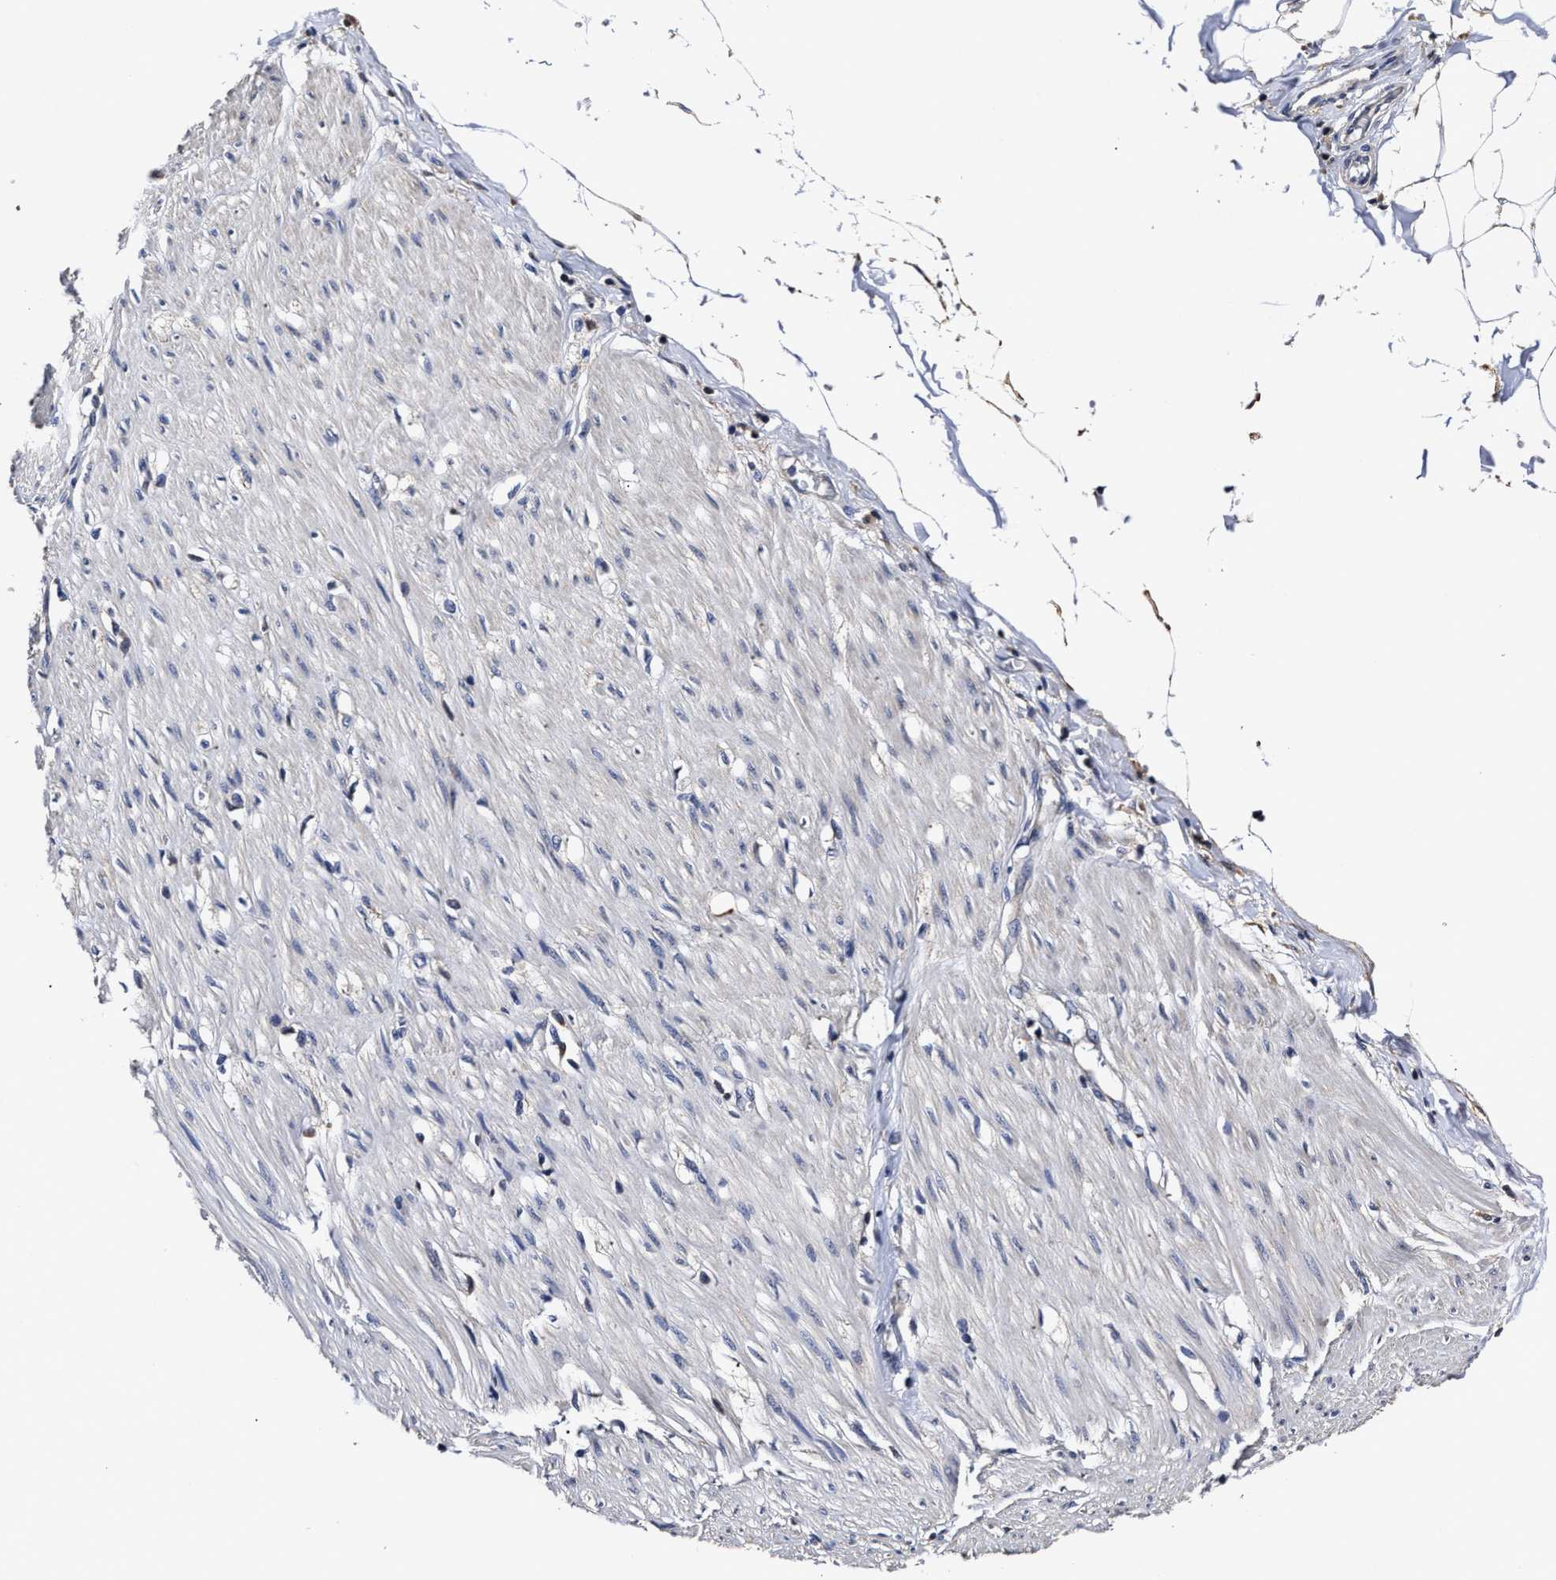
{"staining": {"intensity": "weak", "quantity": "25%-75%", "location": "cytoplasmic/membranous,nuclear"}, "tissue": "adipose tissue", "cell_type": "Adipocytes", "image_type": "normal", "snomed": [{"axis": "morphology", "description": "Normal tissue, NOS"}, {"axis": "morphology", "description": "Adenocarcinoma, NOS"}, {"axis": "topography", "description": "Colon"}, {"axis": "topography", "description": "Peripheral nerve tissue"}], "caption": "Brown immunohistochemical staining in unremarkable human adipose tissue exhibits weak cytoplasmic/membranous,nuclear positivity in approximately 25%-75% of adipocytes.", "gene": "SOCS5", "patient": {"sex": "male", "age": 14}}